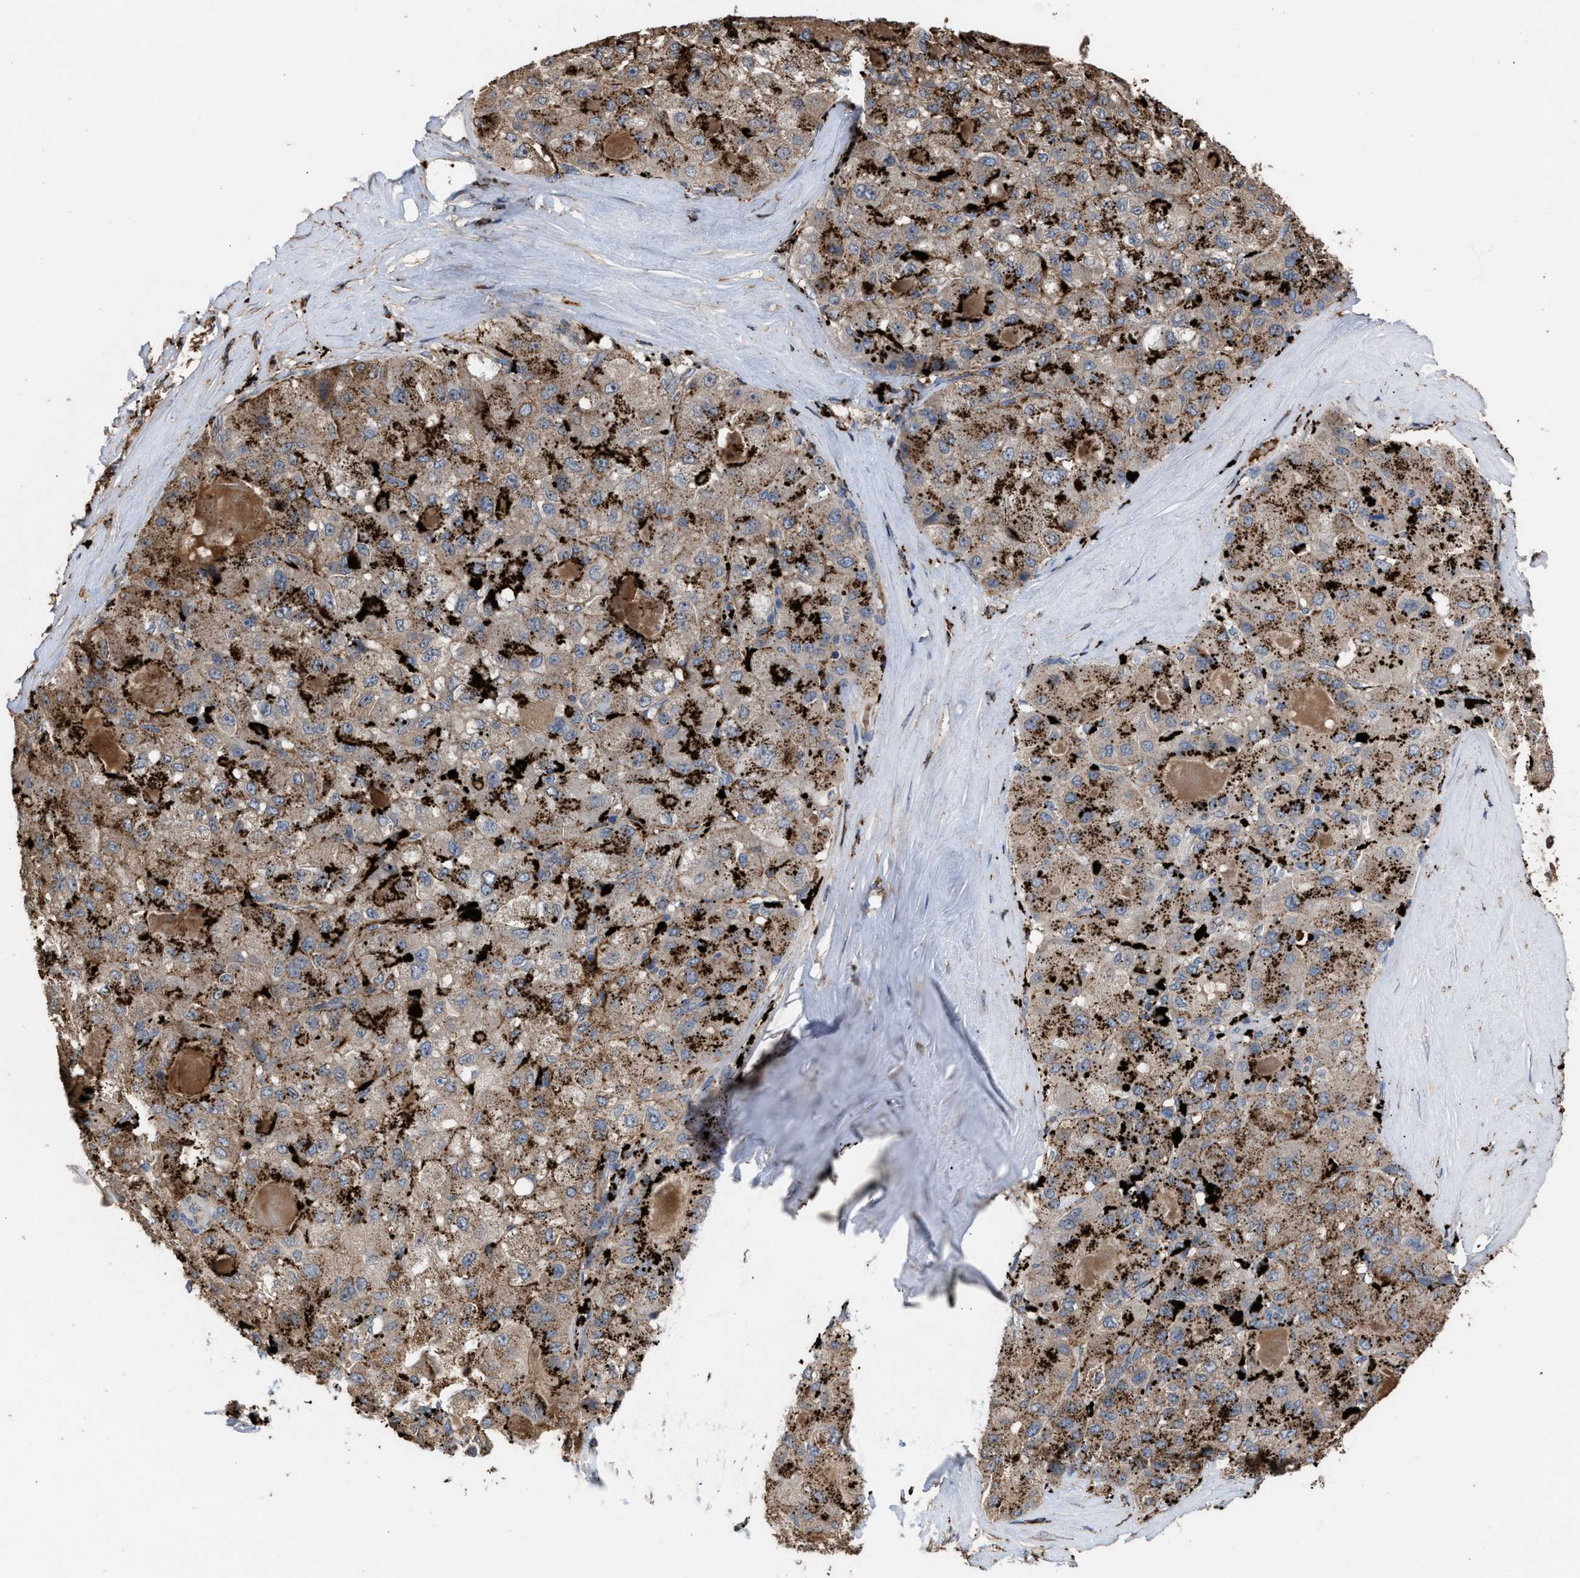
{"staining": {"intensity": "moderate", "quantity": ">75%", "location": "cytoplasmic/membranous"}, "tissue": "liver cancer", "cell_type": "Tumor cells", "image_type": "cancer", "snomed": [{"axis": "morphology", "description": "Carcinoma, Hepatocellular, NOS"}, {"axis": "topography", "description": "Liver"}], "caption": "This histopathology image reveals immunohistochemistry (IHC) staining of human hepatocellular carcinoma (liver), with medium moderate cytoplasmic/membranous staining in approximately >75% of tumor cells.", "gene": "ELMO3", "patient": {"sex": "male", "age": 80}}